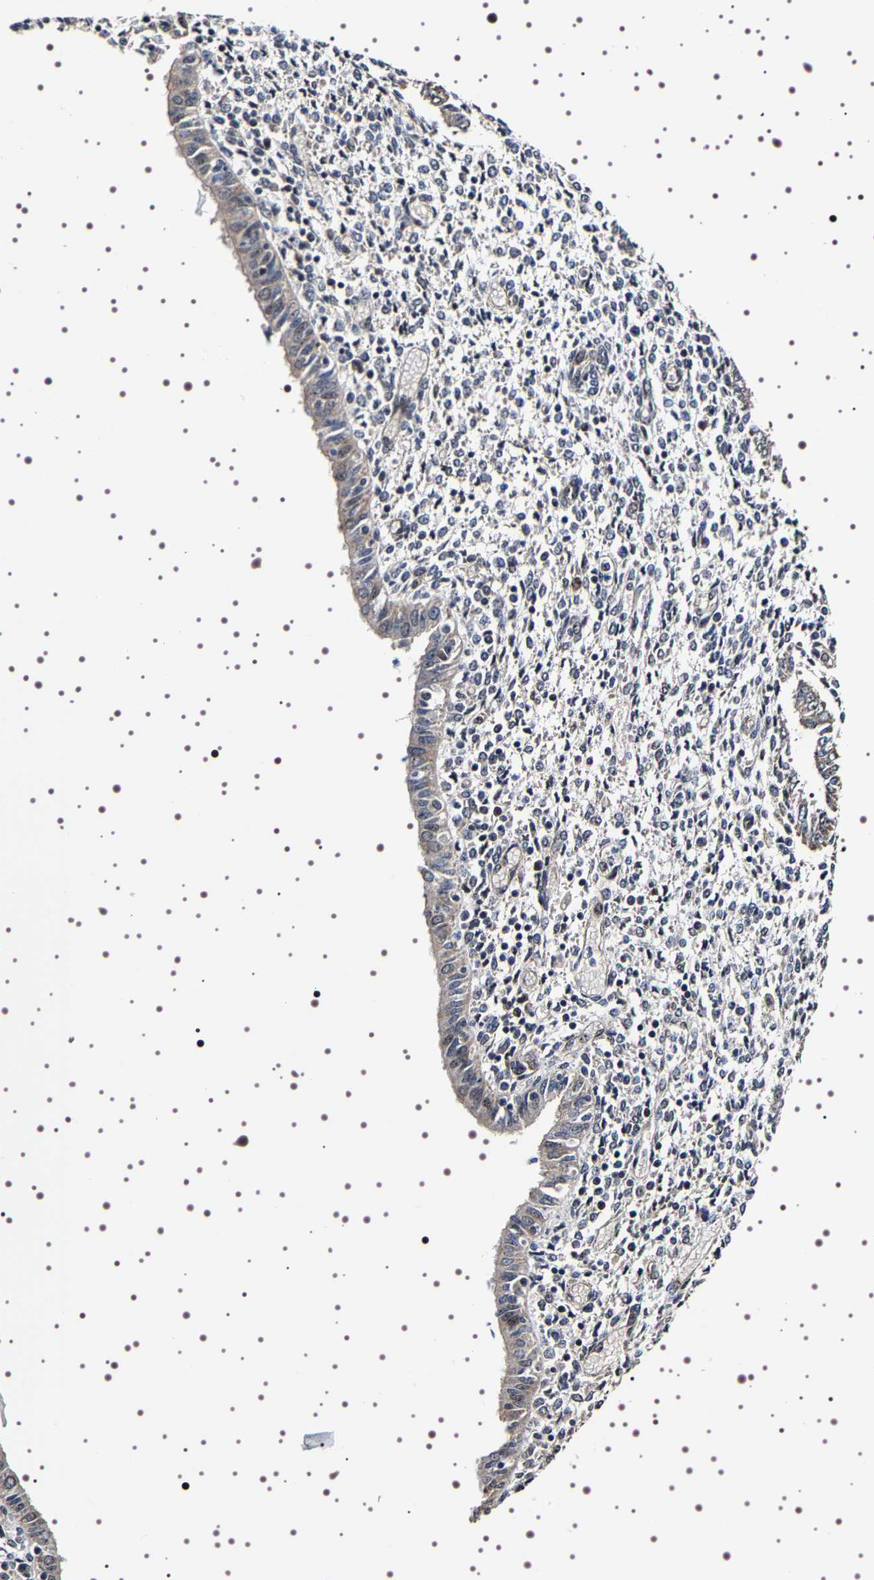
{"staining": {"intensity": "weak", "quantity": "<25%", "location": "nuclear"}, "tissue": "endometrium", "cell_type": "Cells in endometrial stroma", "image_type": "normal", "snomed": [{"axis": "morphology", "description": "Normal tissue, NOS"}, {"axis": "topography", "description": "Endometrium"}], "caption": "Immunohistochemistry histopathology image of unremarkable endometrium stained for a protein (brown), which shows no positivity in cells in endometrial stroma.", "gene": "GNL3", "patient": {"sex": "female", "age": 35}}